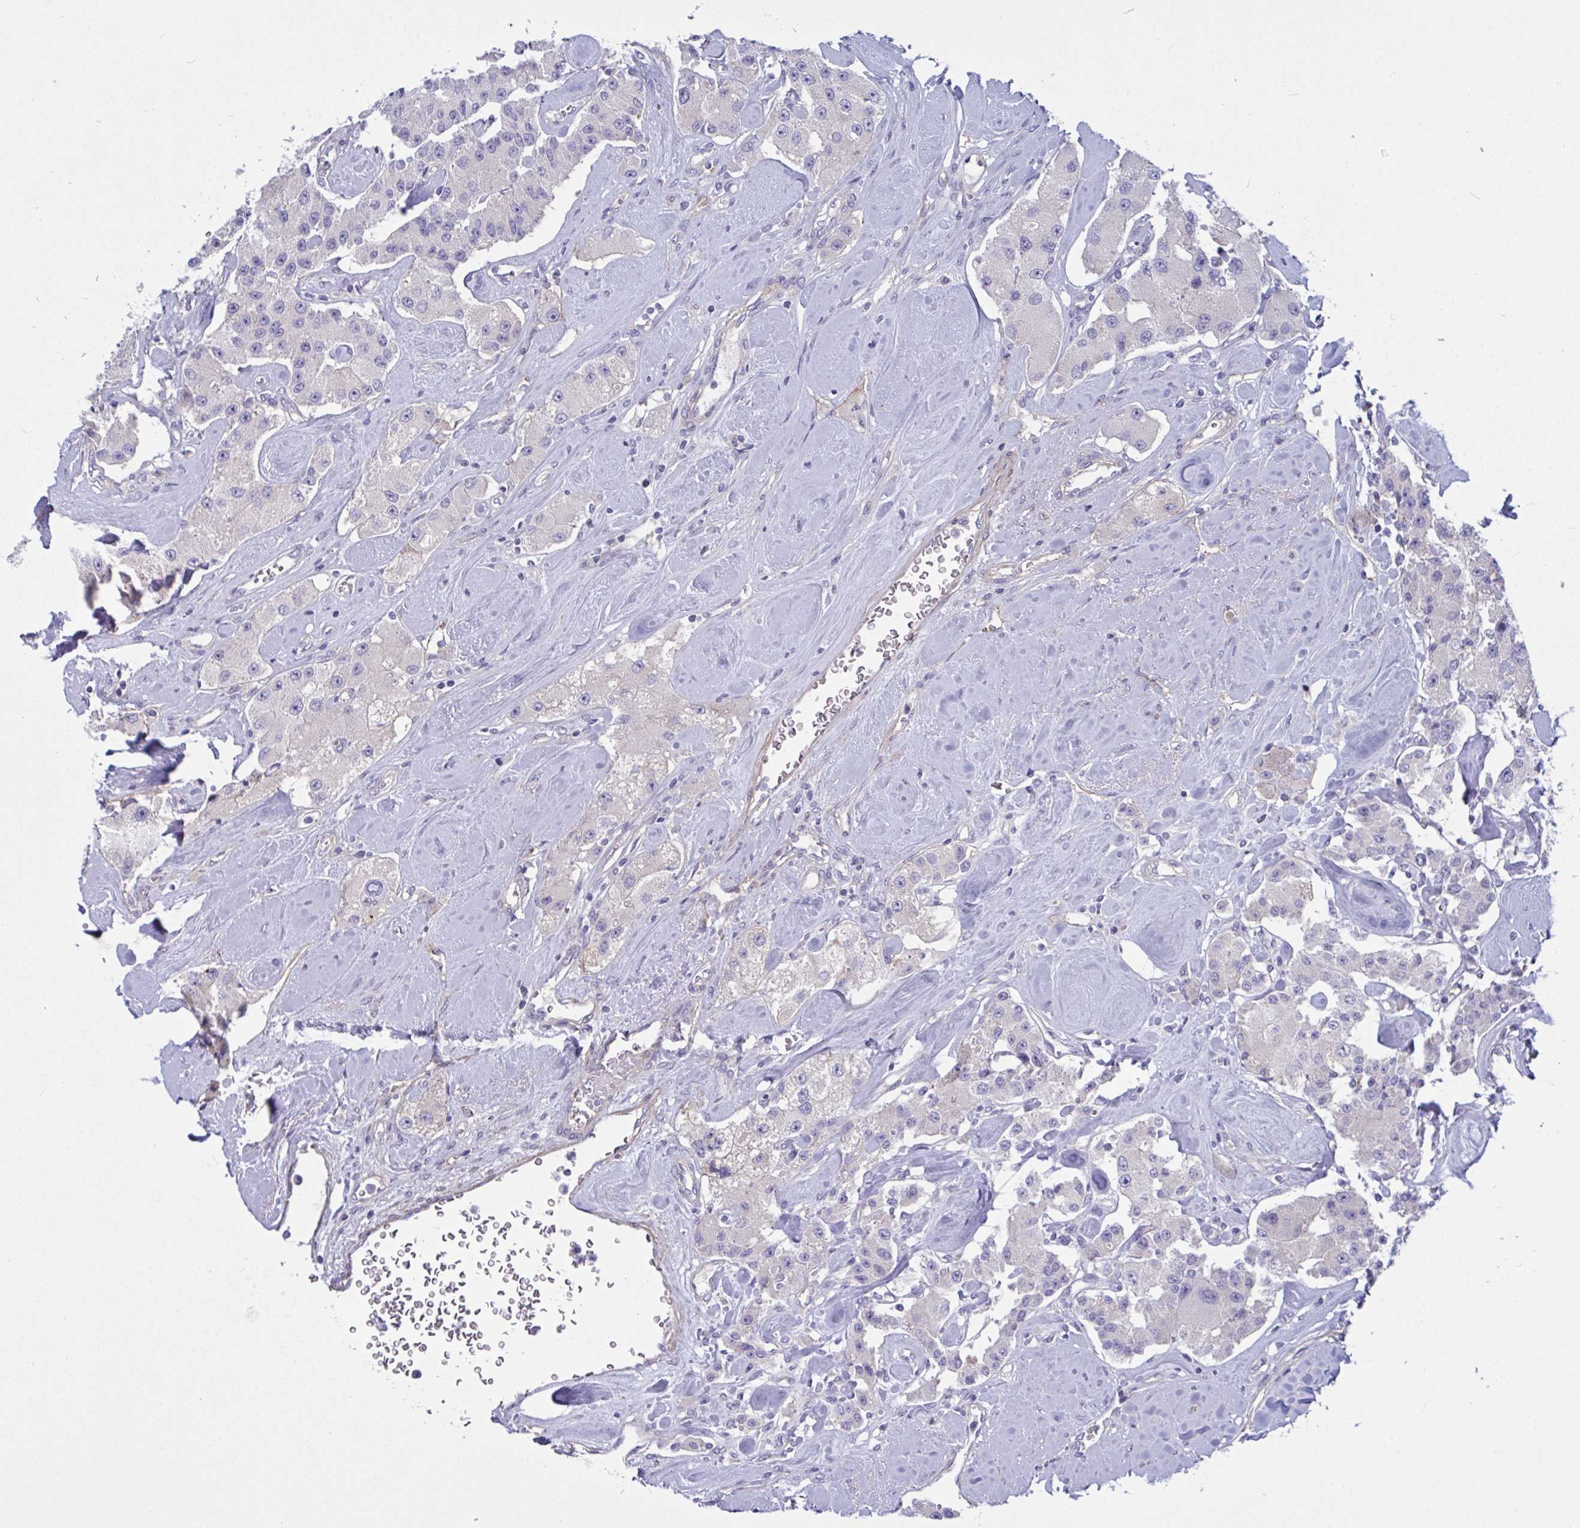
{"staining": {"intensity": "negative", "quantity": "none", "location": "none"}, "tissue": "carcinoid", "cell_type": "Tumor cells", "image_type": "cancer", "snomed": [{"axis": "morphology", "description": "Carcinoid, malignant, NOS"}, {"axis": "topography", "description": "Pancreas"}], "caption": "Immunohistochemistry (IHC) image of human carcinoid stained for a protein (brown), which reveals no expression in tumor cells.", "gene": "SLC66A1", "patient": {"sex": "male", "age": 41}}